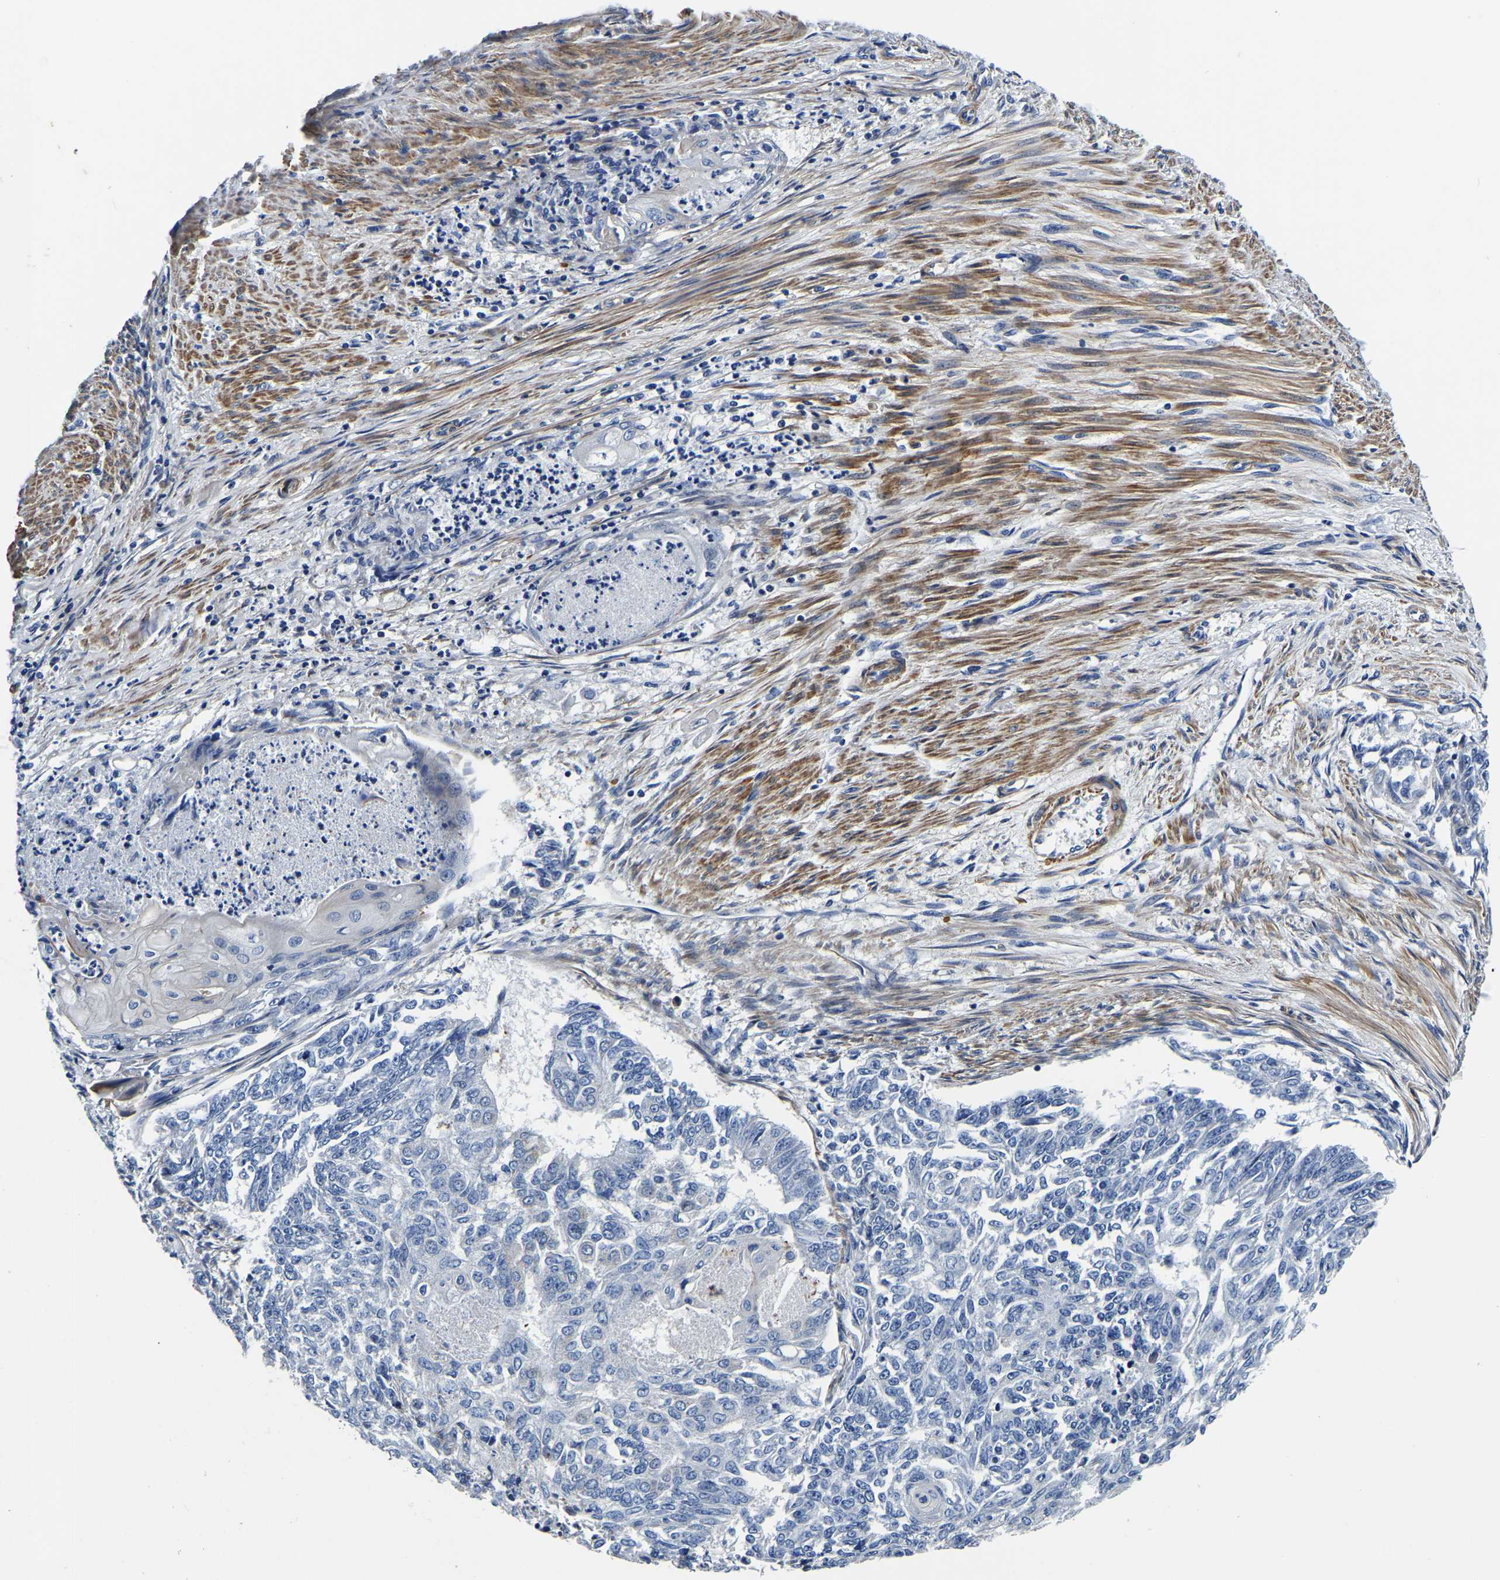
{"staining": {"intensity": "negative", "quantity": "none", "location": "none"}, "tissue": "endometrial cancer", "cell_type": "Tumor cells", "image_type": "cancer", "snomed": [{"axis": "morphology", "description": "Adenocarcinoma, NOS"}, {"axis": "topography", "description": "Endometrium"}], "caption": "High power microscopy photomicrograph of an immunohistochemistry micrograph of endometrial cancer, revealing no significant positivity in tumor cells. (DAB (3,3'-diaminobenzidine) IHC with hematoxylin counter stain).", "gene": "KCTD17", "patient": {"sex": "female", "age": 32}}